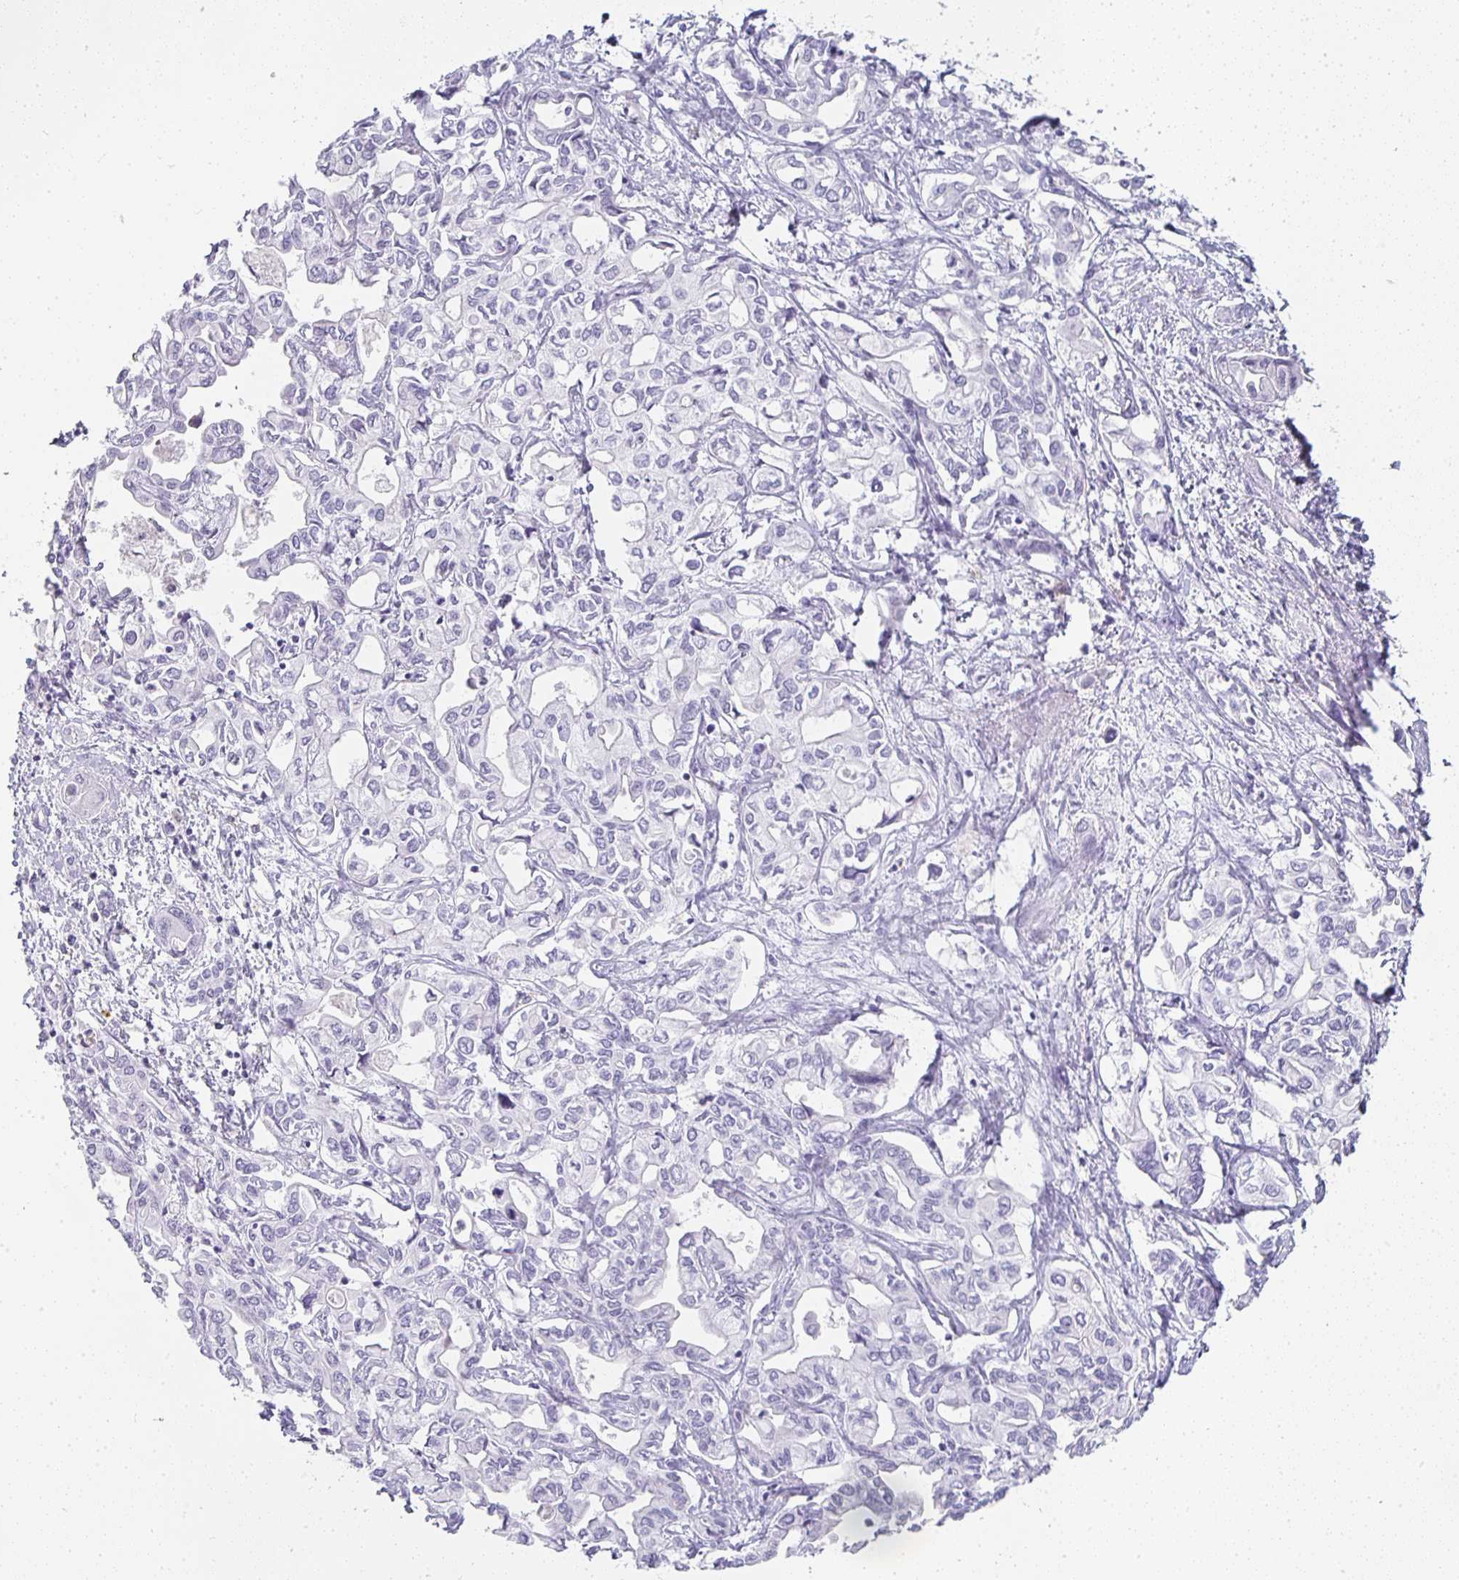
{"staining": {"intensity": "negative", "quantity": "none", "location": "none"}, "tissue": "liver cancer", "cell_type": "Tumor cells", "image_type": "cancer", "snomed": [{"axis": "morphology", "description": "Cholangiocarcinoma"}, {"axis": "topography", "description": "Liver"}], "caption": "Tumor cells show no significant protein staining in liver cholangiocarcinoma.", "gene": "TPSD1", "patient": {"sex": "female", "age": 64}}